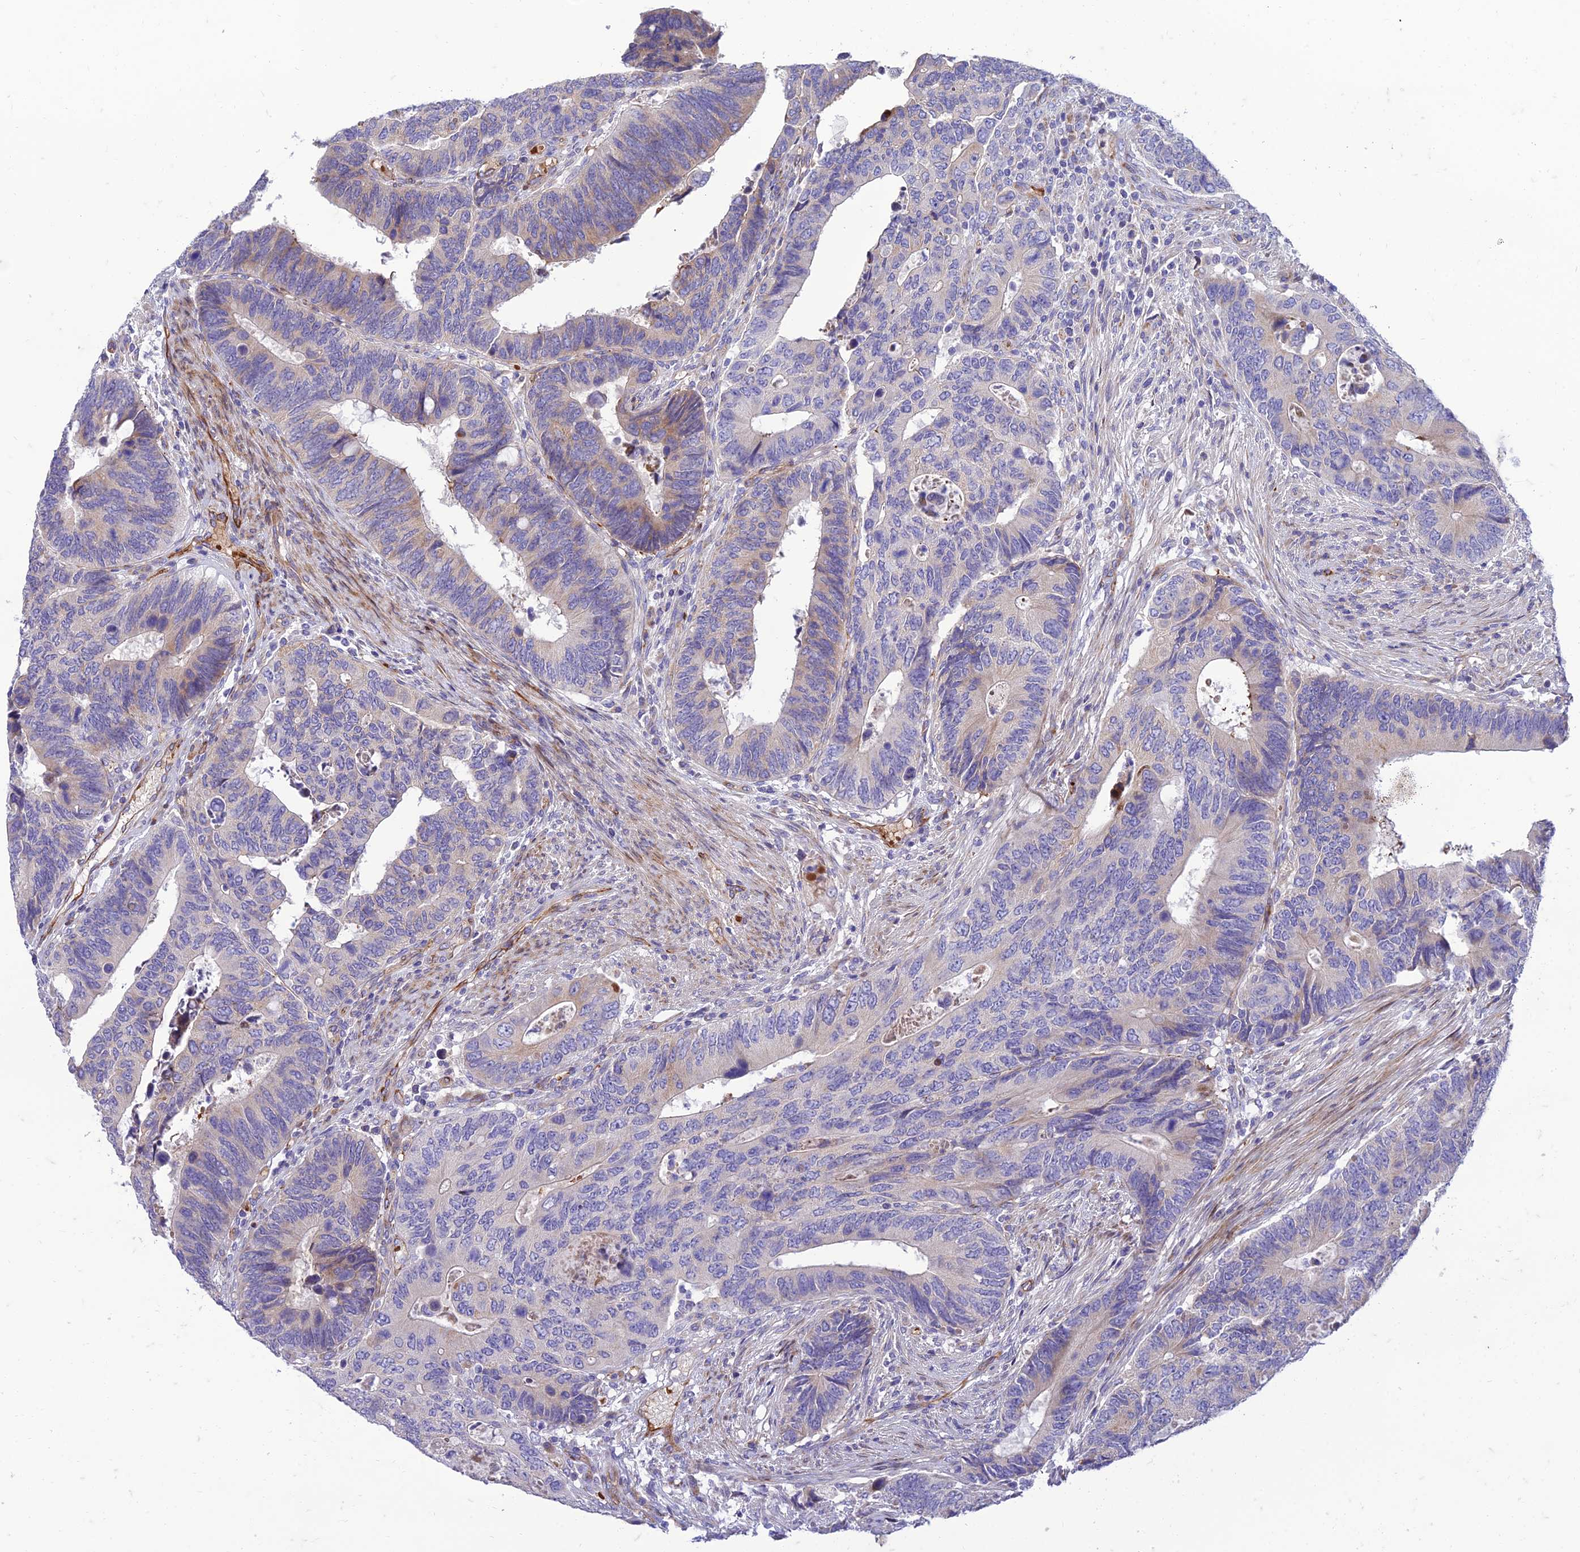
{"staining": {"intensity": "weak", "quantity": "<25%", "location": "cytoplasmic/membranous"}, "tissue": "colorectal cancer", "cell_type": "Tumor cells", "image_type": "cancer", "snomed": [{"axis": "morphology", "description": "Adenocarcinoma, NOS"}, {"axis": "topography", "description": "Colon"}], "caption": "Immunohistochemistry histopathology image of colorectal cancer (adenocarcinoma) stained for a protein (brown), which exhibits no staining in tumor cells.", "gene": "SEL1L3", "patient": {"sex": "male", "age": 87}}